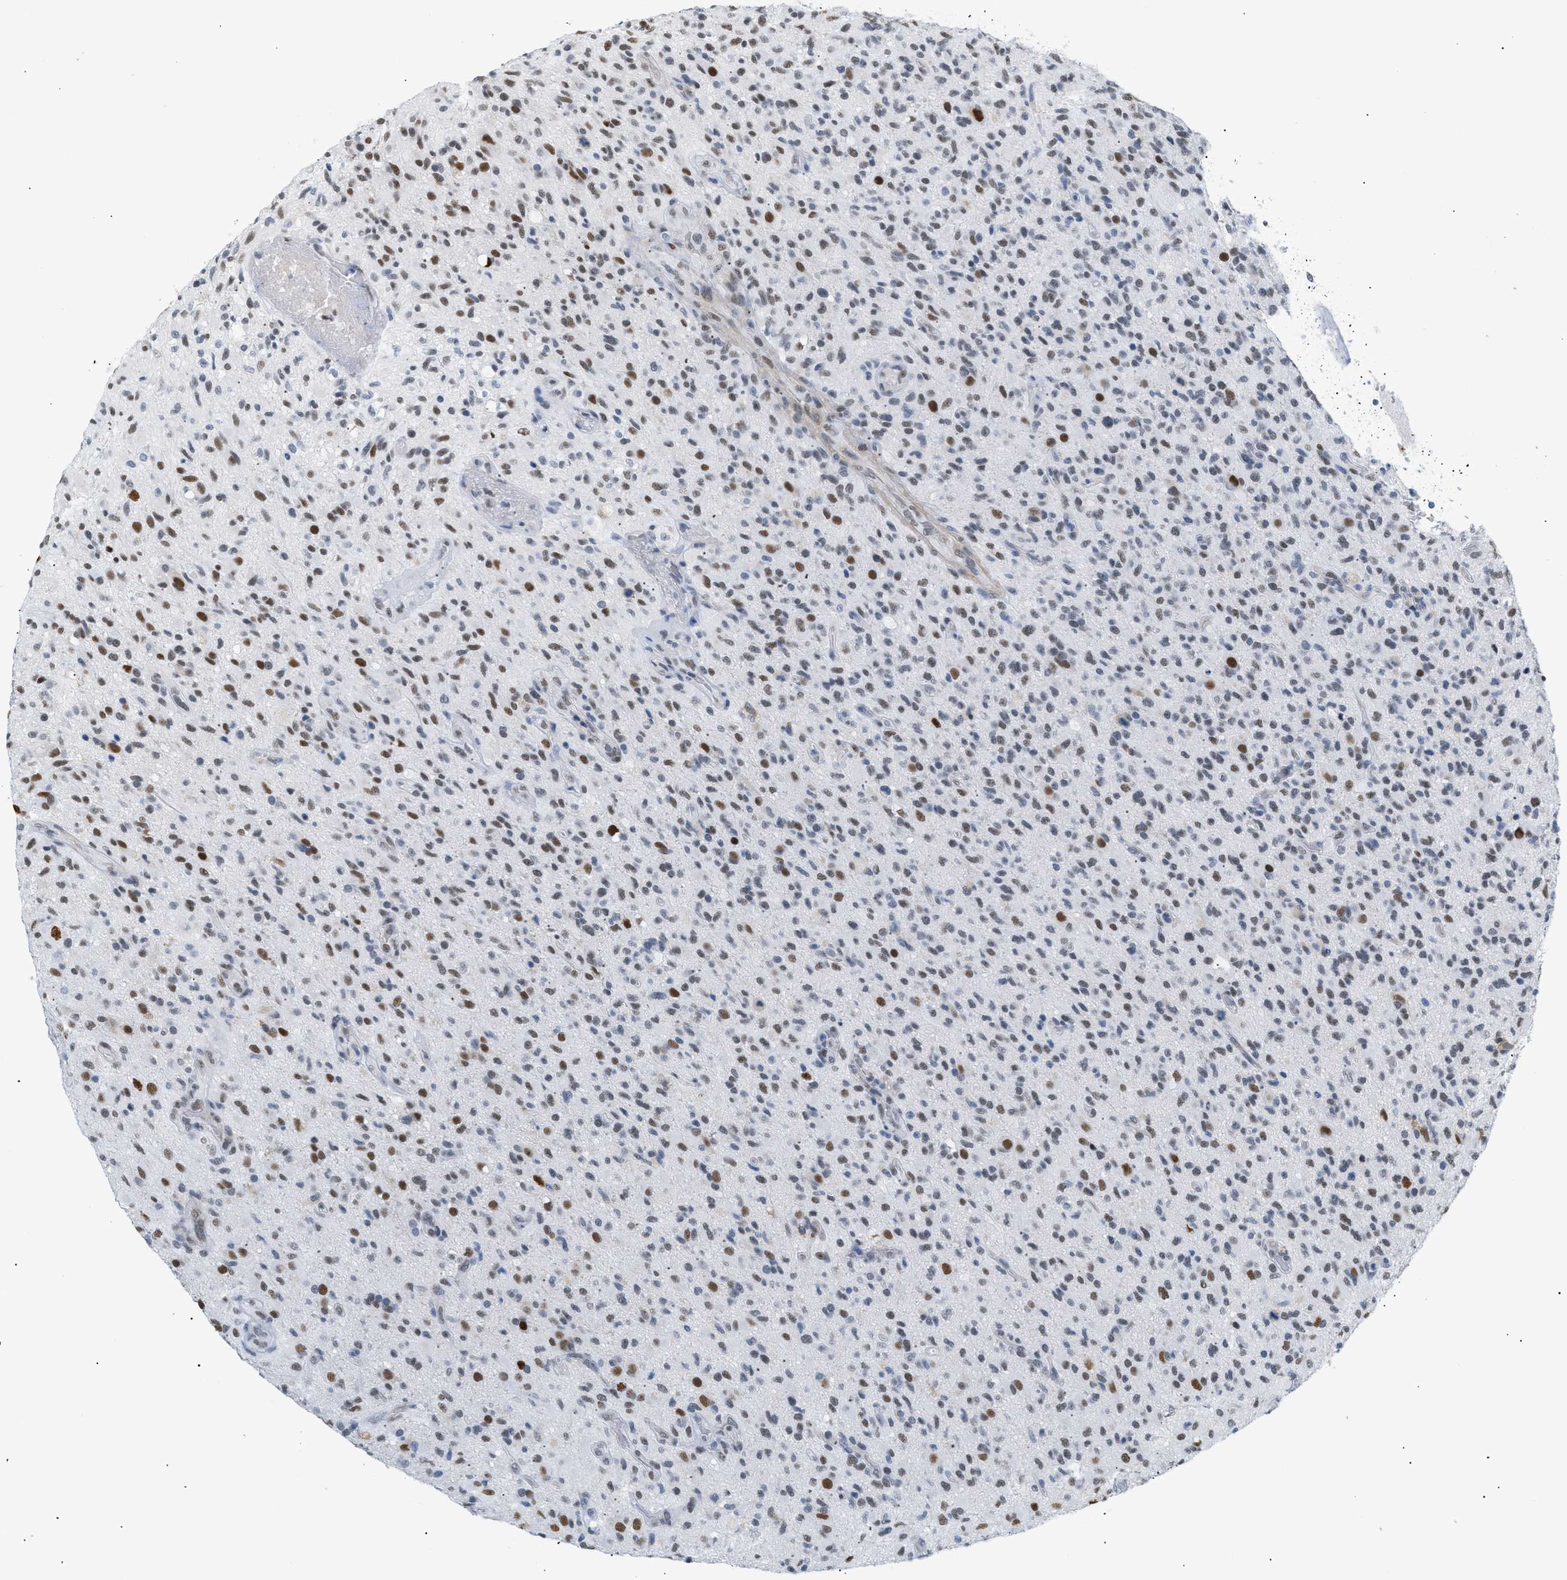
{"staining": {"intensity": "moderate", "quantity": "<25%", "location": "nuclear"}, "tissue": "glioma", "cell_type": "Tumor cells", "image_type": "cancer", "snomed": [{"axis": "morphology", "description": "Glioma, malignant, High grade"}, {"axis": "topography", "description": "Brain"}], "caption": "Moderate nuclear protein expression is seen in about <25% of tumor cells in glioma.", "gene": "ELN", "patient": {"sex": "male", "age": 71}}